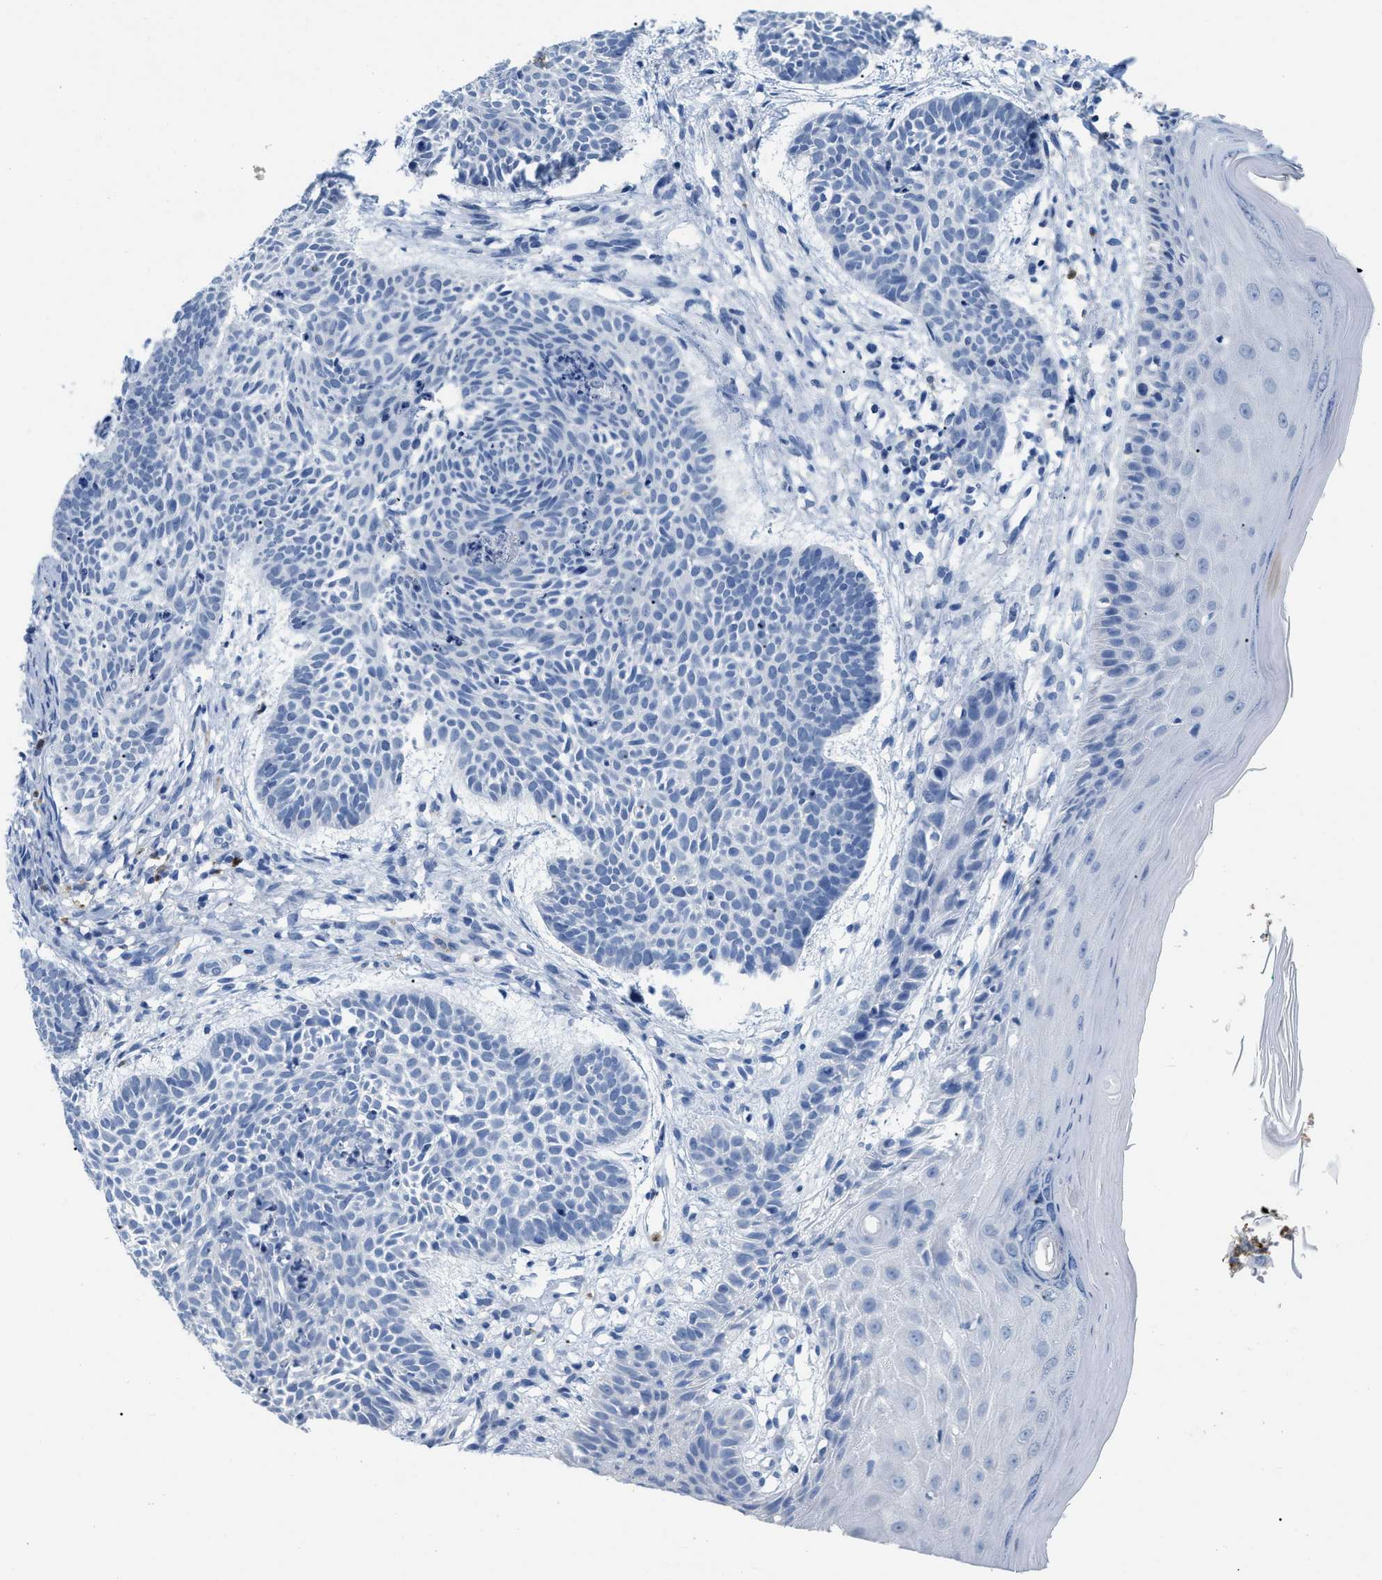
{"staining": {"intensity": "negative", "quantity": "none", "location": "none"}, "tissue": "skin cancer", "cell_type": "Tumor cells", "image_type": "cancer", "snomed": [{"axis": "morphology", "description": "Basal cell carcinoma"}, {"axis": "topography", "description": "Skin"}], "caption": "DAB immunohistochemical staining of basal cell carcinoma (skin) displays no significant staining in tumor cells. The staining is performed using DAB brown chromogen with nuclei counter-stained in using hematoxylin.", "gene": "CR1", "patient": {"sex": "male", "age": 60}}